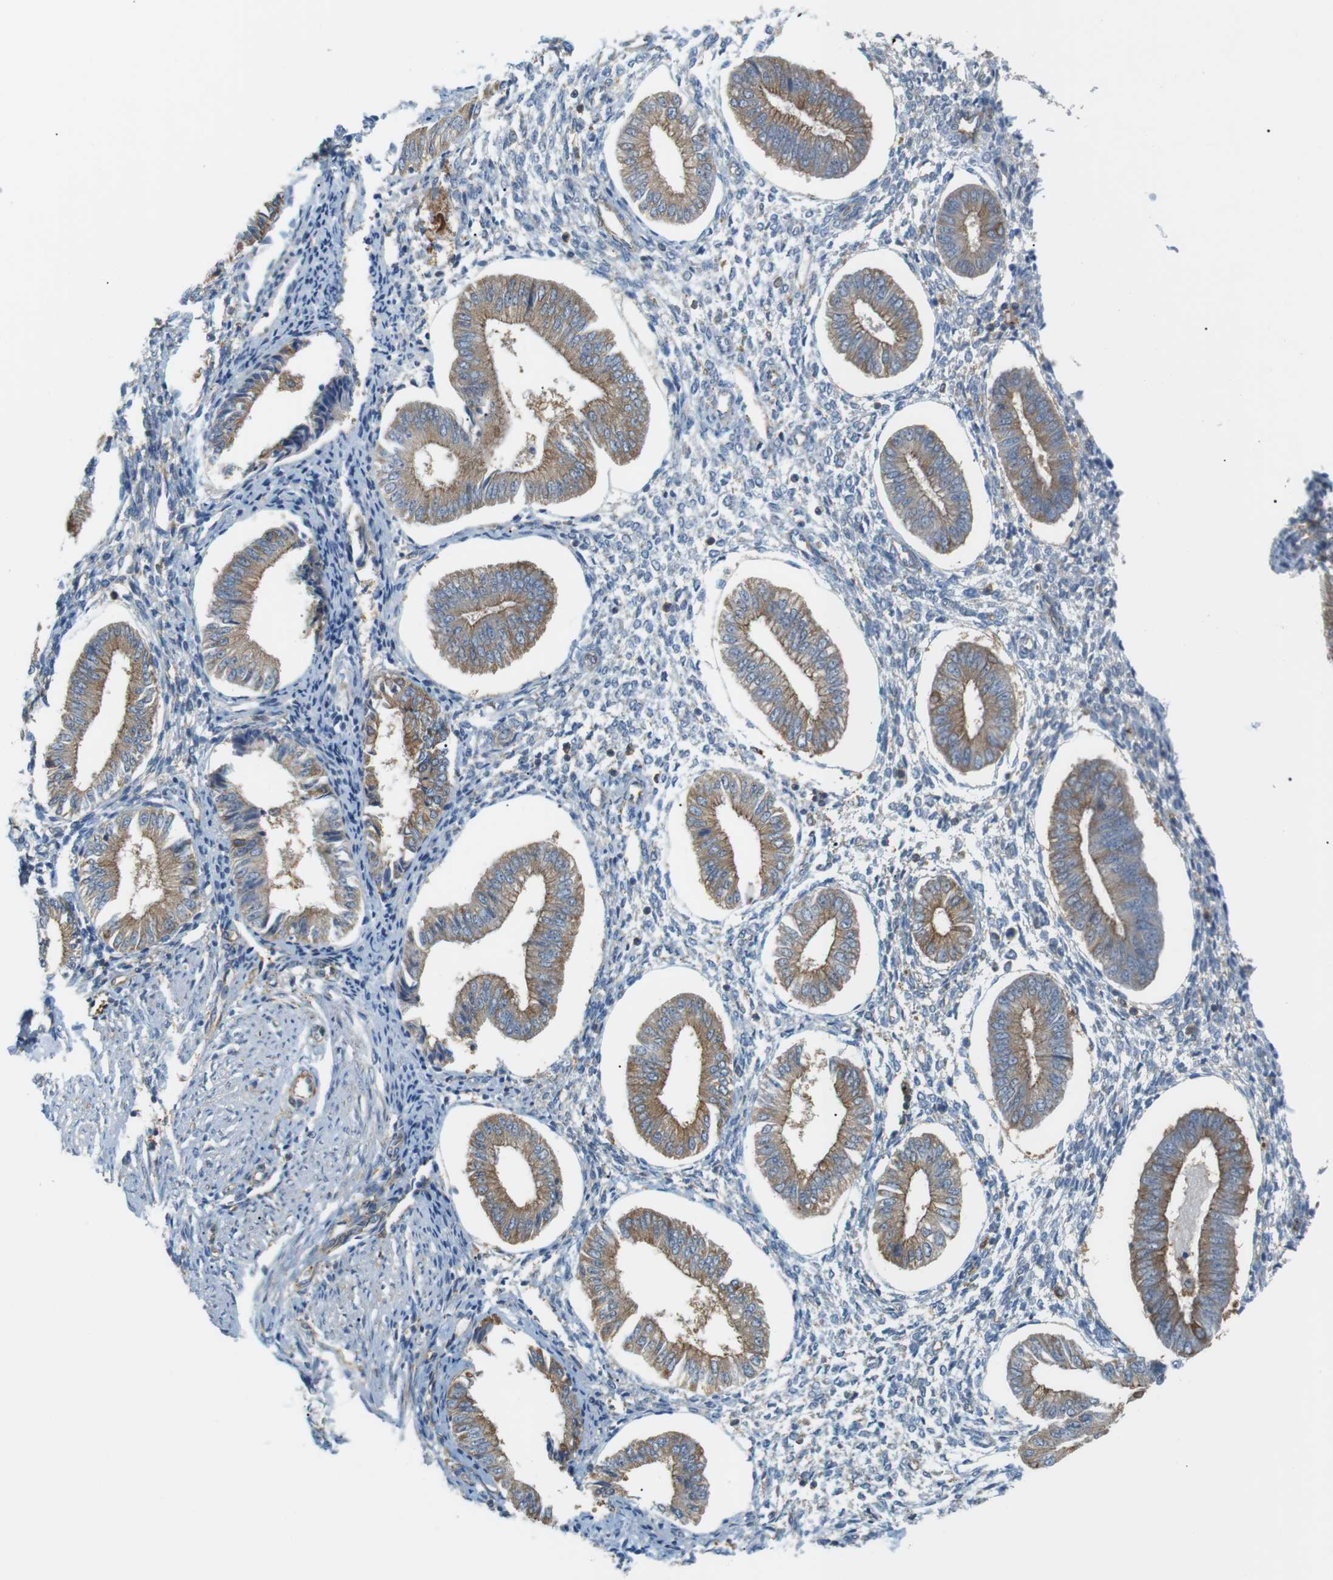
{"staining": {"intensity": "weak", "quantity": "<25%", "location": "cytoplasmic/membranous"}, "tissue": "endometrium", "cell_type": "Cells in endometrial stroma", "image_type": "normal", "snomed": [{"axis": "morphology", "description": "Normal tissue, NOS"}, {"axis": "topography", "description": "Endometrium"}], "caption": "The immunohistochemistry (IHC) photomicrograph has no significant staining in cells in endometrial stroma of endometrium. The staining was performed using DAB (3,3'-diaminobenzidine) to visualize the protein expression in brown, while the nuclei were stained in blue with hematoxylin (Magnification: 20x).", "gene": "PEPD", "patient": {"sex": "female", "age": 50}}